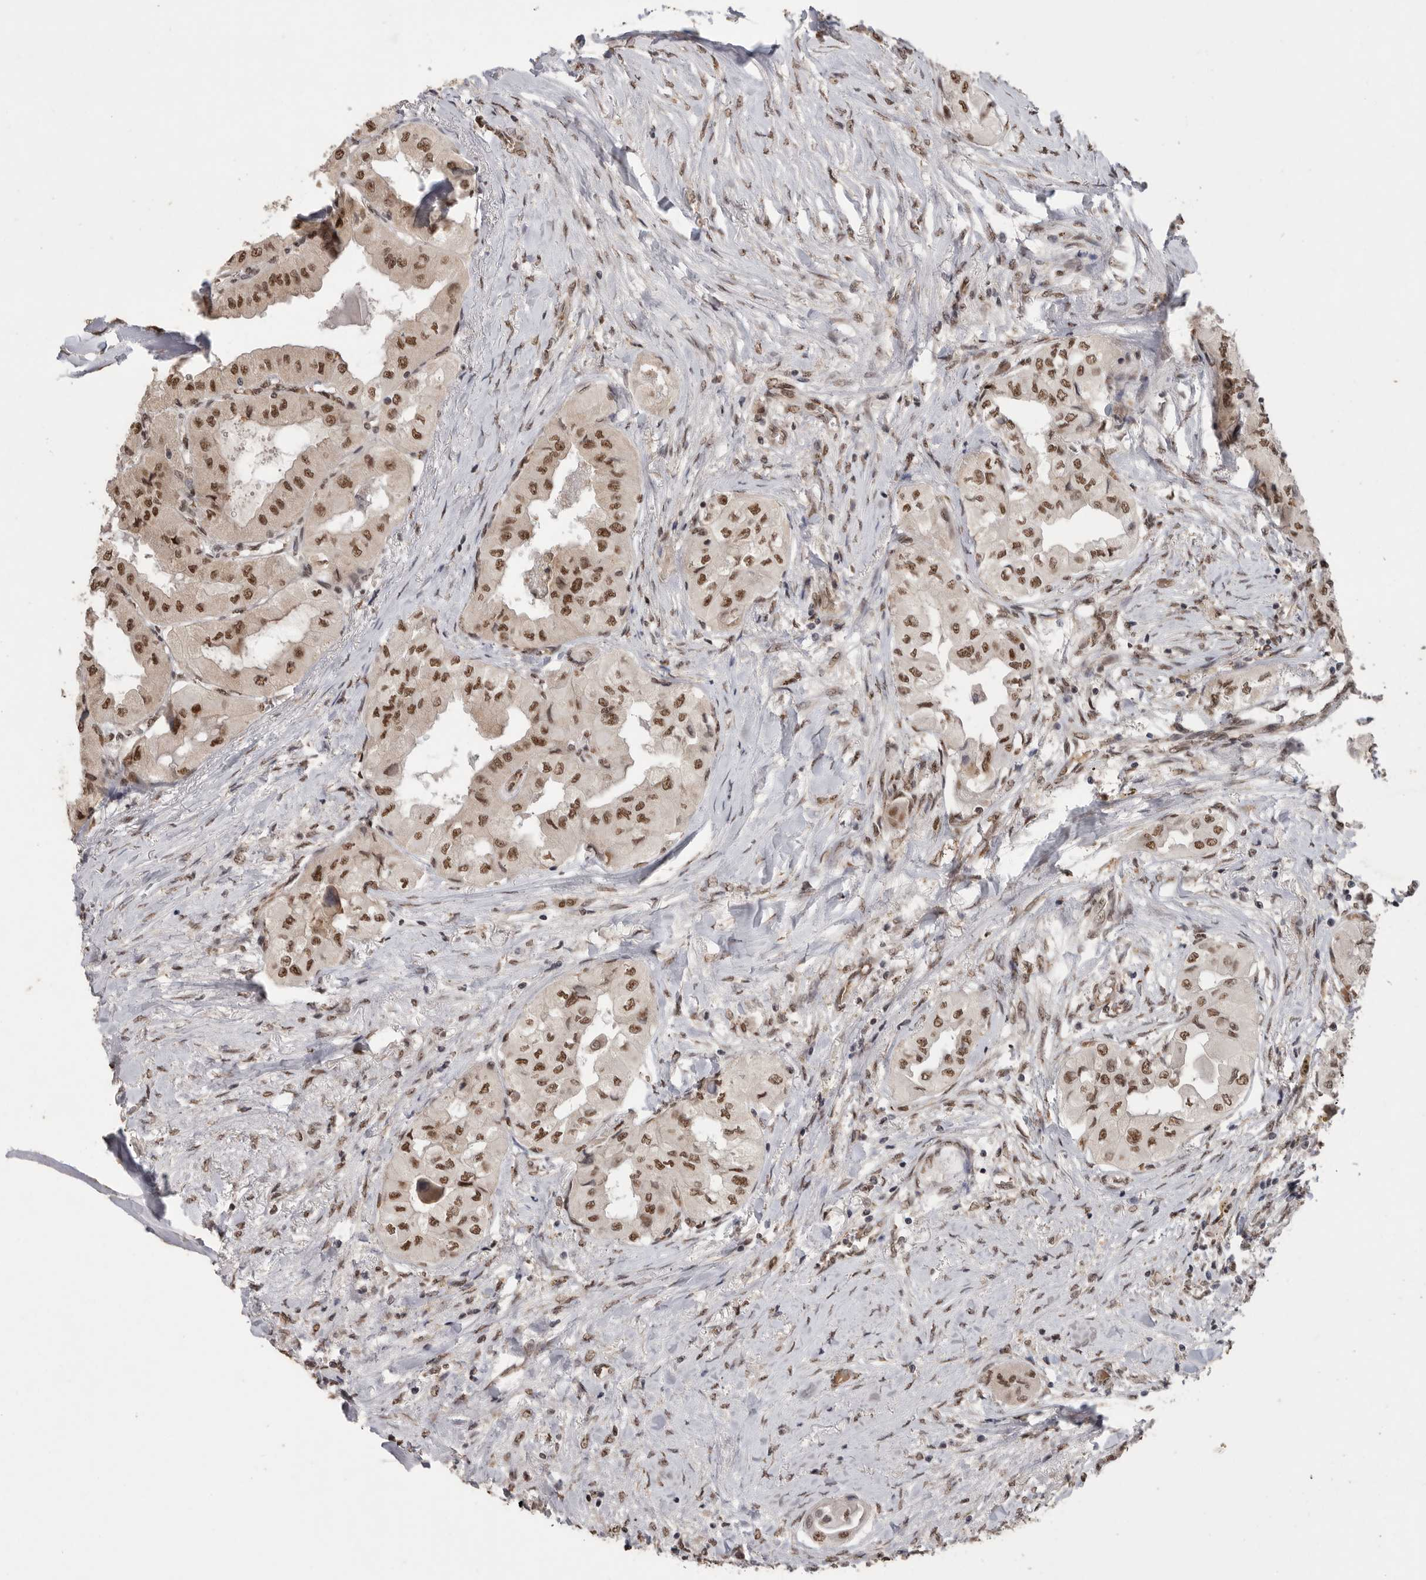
{"staining": {"intensity": "strong", "quantity": ">75%", "location": "nuclear"}, "tissue": "thyroid cancer", "cell_type": "Tumor cells", "image_type": "cancer", "snomed": [{"axis": "morphology", "description": "Papillary adenocarcinoma, NOS"}, {"axis": "topography", "description": "Thyroid gland"}], "caption": "Thyroid cancer (papillary adenocarcinoma) was stained to show a protein in brown. There is high levels of strong nuclear expression in approximately >75% of tumor cells.", "gene": "PPP1R10", "patient": {"sex": "female", "age": 59}}